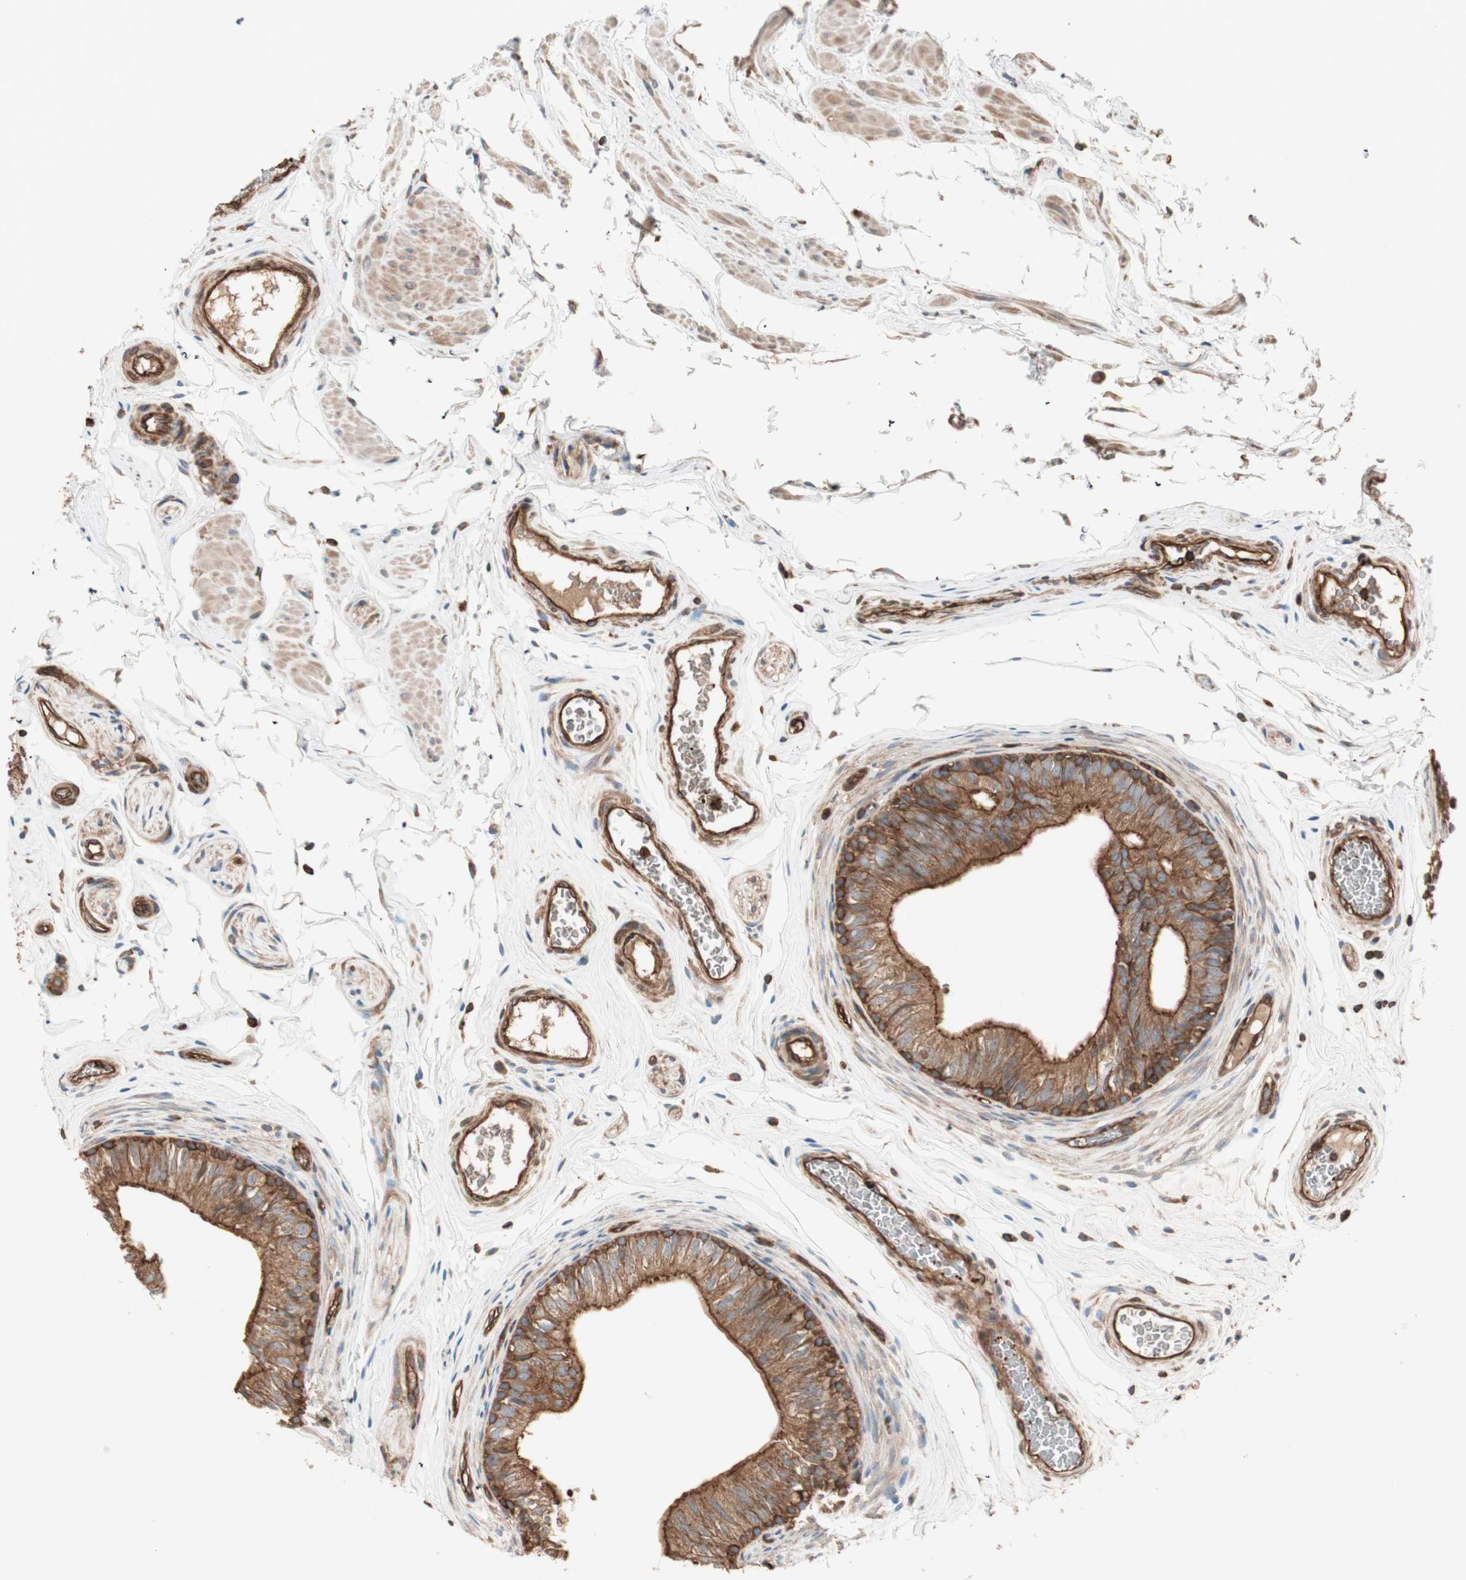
{"staining": {"intensity": "strong", "quantity": ">75%", "location": "cytoplasmic/membranous"}, "tissue": "epididymis", "cell_type": "Glandular cells", "image_type": "normal", "snomed": [{"axis": "morphology", "description": "Normal tissue, NOS"}, {"axis": "topography", "description": "Testis"}, {"axis": "topography", "description": "Epididymis"}], "caption": "Protein staining shows strong cytoplasmic/membranous staining in approximately >75% of glandular cells in normal epididymis.", "gene": "TCP11L1", "patient": {"sex": "male", "age": 36}}